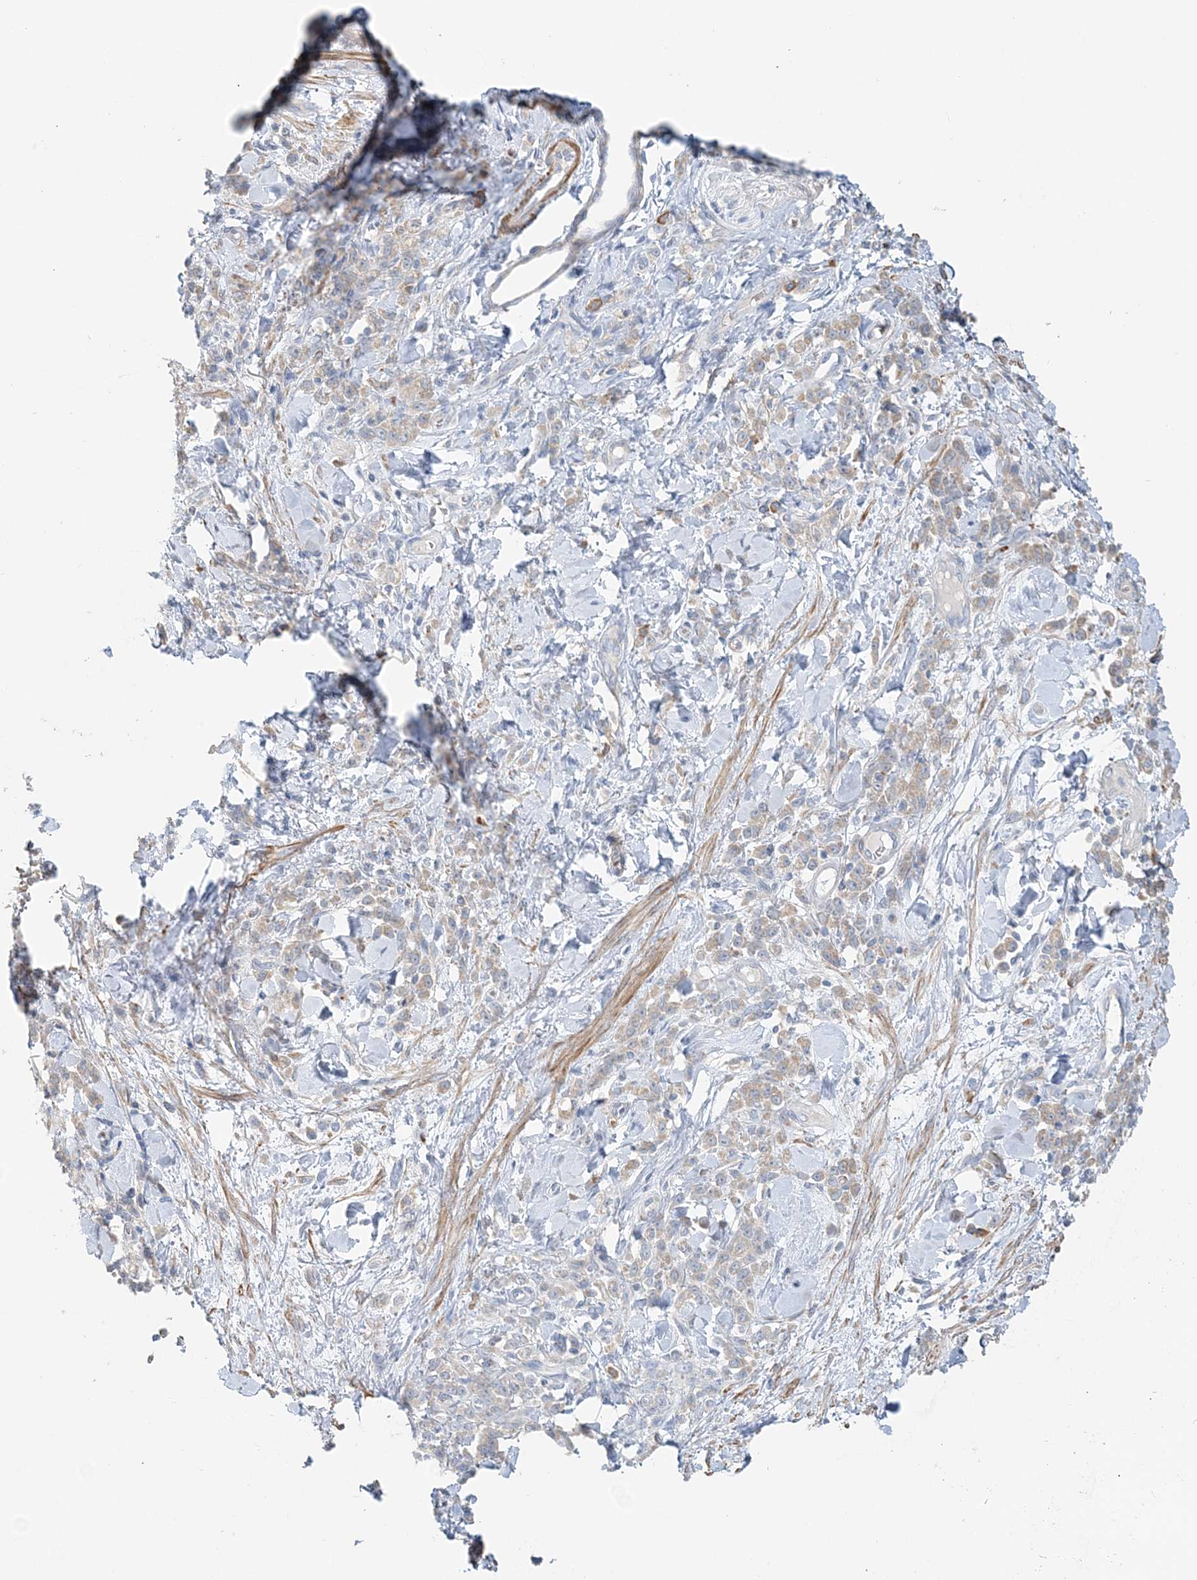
{"staining": {"intensity": "weak", "quantity": "25%-75%", "location": "cytoplasmic/membranous"}, "tissue": "stomach cancer", "cell_type": "Tumor cells", "image_type": "cancer", "snomed": [{"axis": "morphology", "description": "Normal tissue, NOS"}, {"axis": "morphology", "description": "Adenocarcinoma, NOS"}, {"axis": "topography", "description": "Stomach"}], "caption": "This is a photomicrograph of immunohistochemistry (IHC) staining of stomach adenocarcinoma, which shows weak staining in the cytoplasmic/membranous of tumor cells.", "gene": "TTI1", "patient": {"sex": "male", "age": 82}}